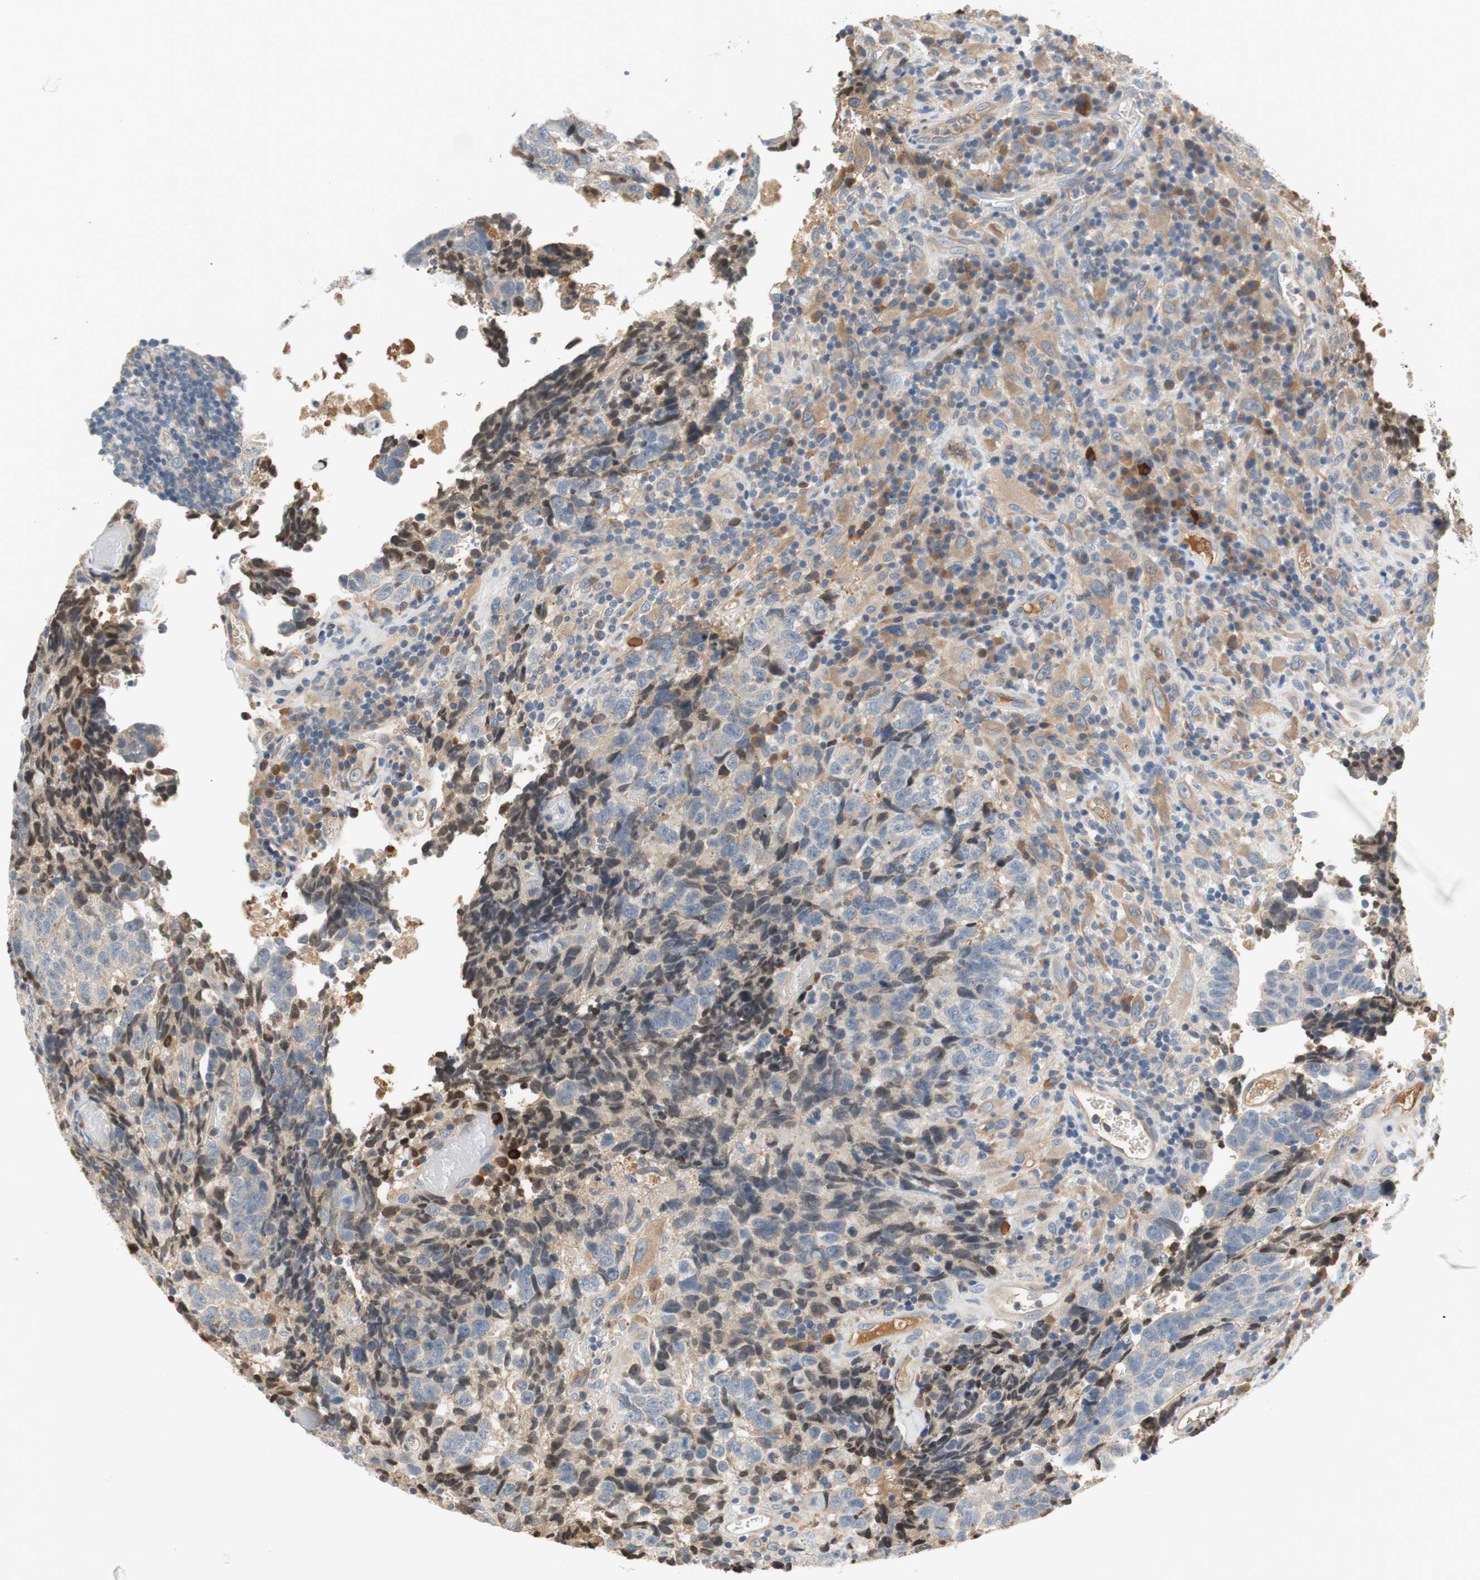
{"staining": {"intensity": "weak", "quantity": "25%-75%", "location": "cytoplasmic/membranous"}, "tissue": "testis cancer", "cell_type": "Tumor cells", "image_type": "cancer", "snomed": [{"axis": "morphology", "description": "Necrosis, NOS"}, {"axis": "morphology", "description": "Carcinoma, Embryonal, NOS"}, {"axis": "topography", "description": "Testis"}], "caption": "Immunohistochemistry (DAB (3,3'-diaminobenzidine)) staining of human testis embryonal carcinoma demonstrates weak cytoplasmic/membranous protein staining in approximately 25%-75% of tumor cells.", "gene": "C4A", "patient": {"sex": "male", "age": 19}}